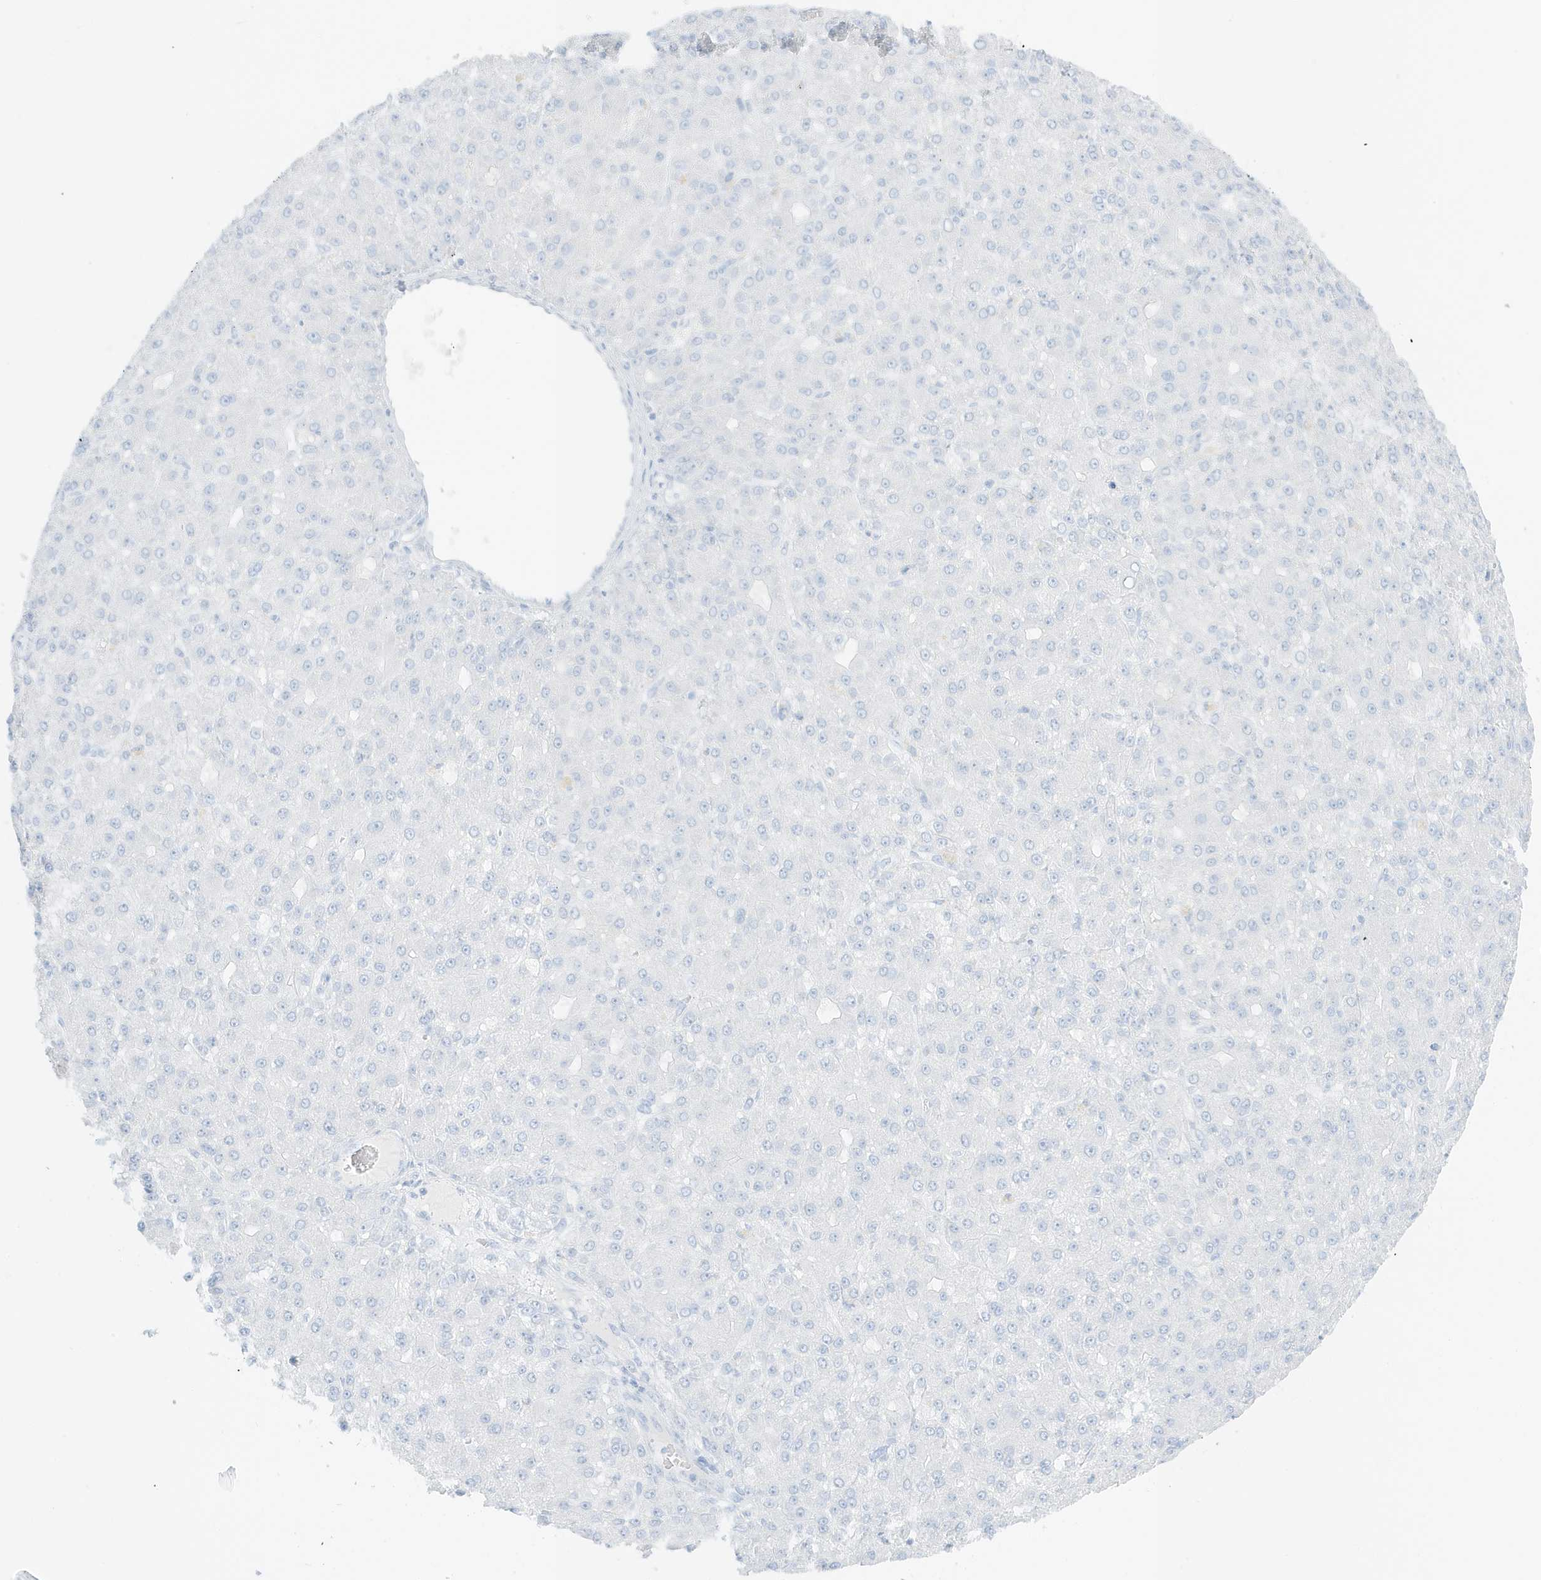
{"staining": {"intensity": "negative", "quantity": "none", "location": "none"}, "tissue": "liver cancer", "cell_type": "Tumor cells", "image_type": "cancer", "snomed": [{"axis": "morphology", "description": "Carcinoma, Hepatocellular, NOS"}, {"axis": "topography", "description": "Liver"}], "caption": "An immunohistochemistry (IHC) photomicrograph of hepatocellular carcinoma (liver) is shown. There is no staining in tumor cells of hepatocellular carcinoma (liver).", "gene": "SLC22A13", "patient": {"sex": "male", "age": 67}}